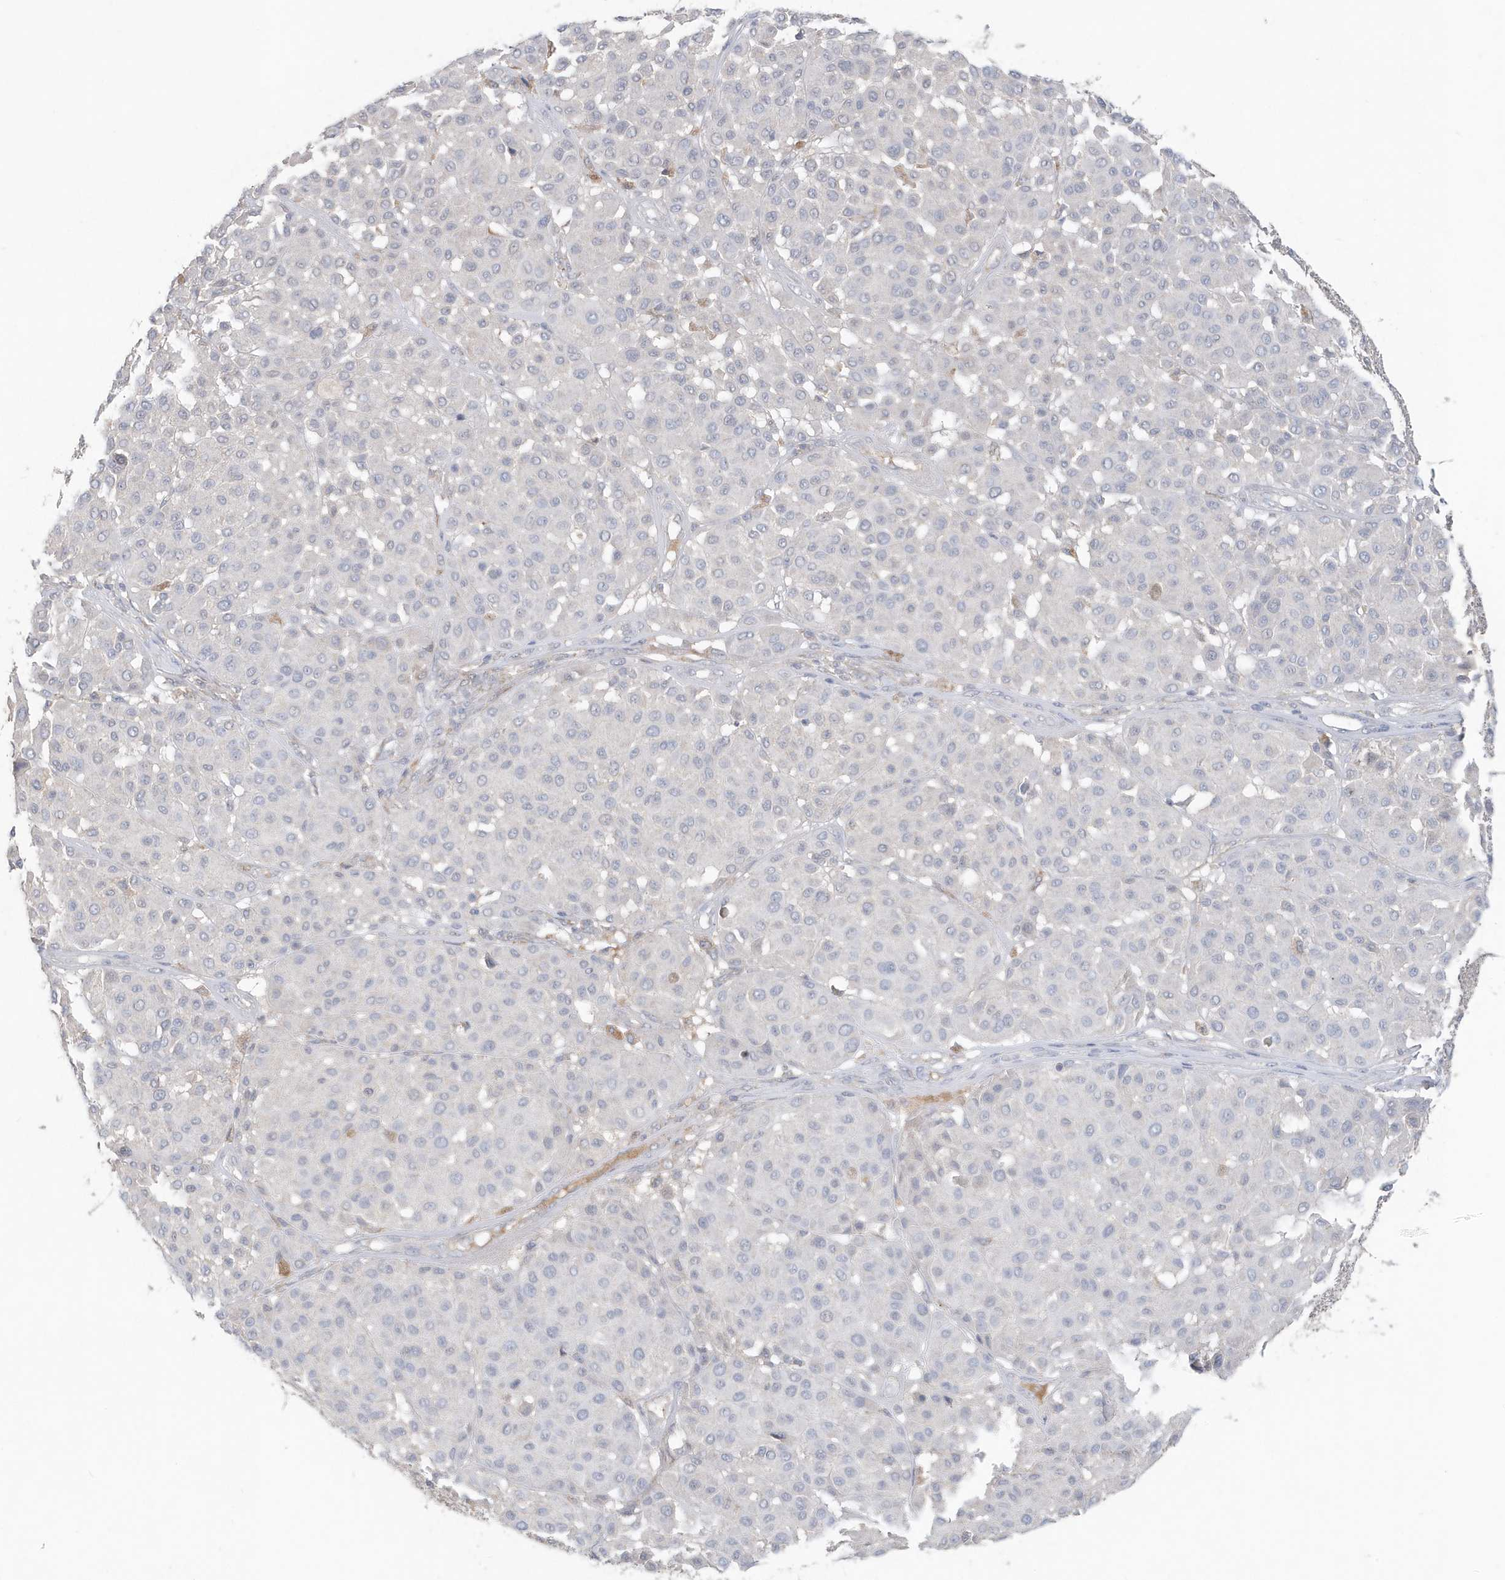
{"staining": {"intensity": "negative", "quantity": "none", "location": "none"}, "tissue": "melanoma", "cell_type": "Tumor cells", "image_type": "cancer", "snomed": [{"axis": "morphology", "description": "Malignant melanoma, Metastatic site"}, {"axis": "topography", "description": "Soft tissue"}], "caption": "Tumor cells are negative for protein expression in human melanoma.", "gene": "C1RL", "patient": {"sex": "male", "age": 41}}